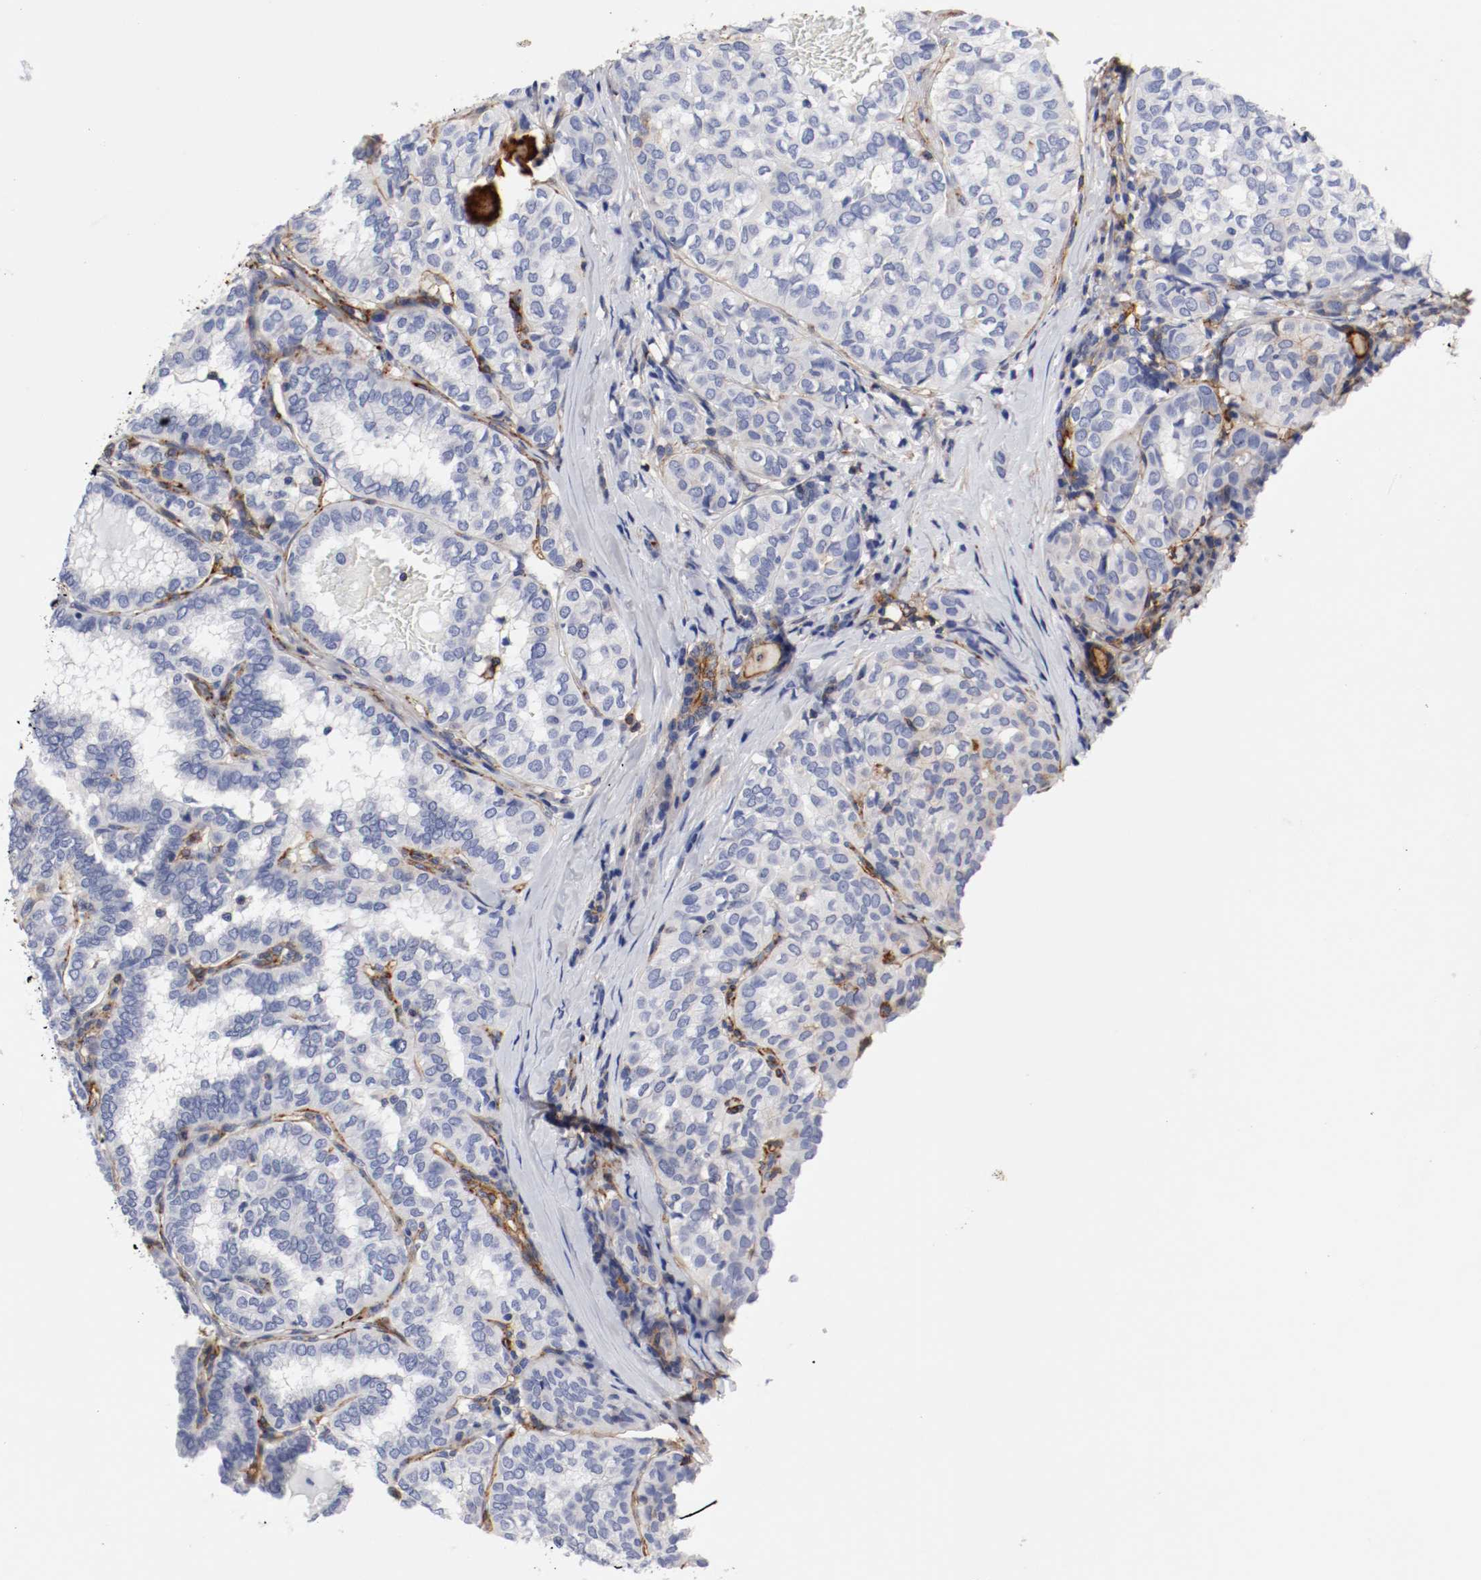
{"staining": {"intensity": "negative", "quantity": "none", "location": "none"}, "tissue": "thyroid cancer", "cell_type": "Tumor cells", "image_type": "cancer", "snomed": [{"axis": "morphology", "description": "Papillary adenocarcinoma, NOS"}, {"axis": "topography", "description": "Thyroid gland"}], "caption": "Immunohistochemical staining of papillary adenocarcinoma (thyroid) demonstrates no significant positivity in tumor cells.", "gene": "IFITM1", "patient": {"sex": "female", "age": 30}}